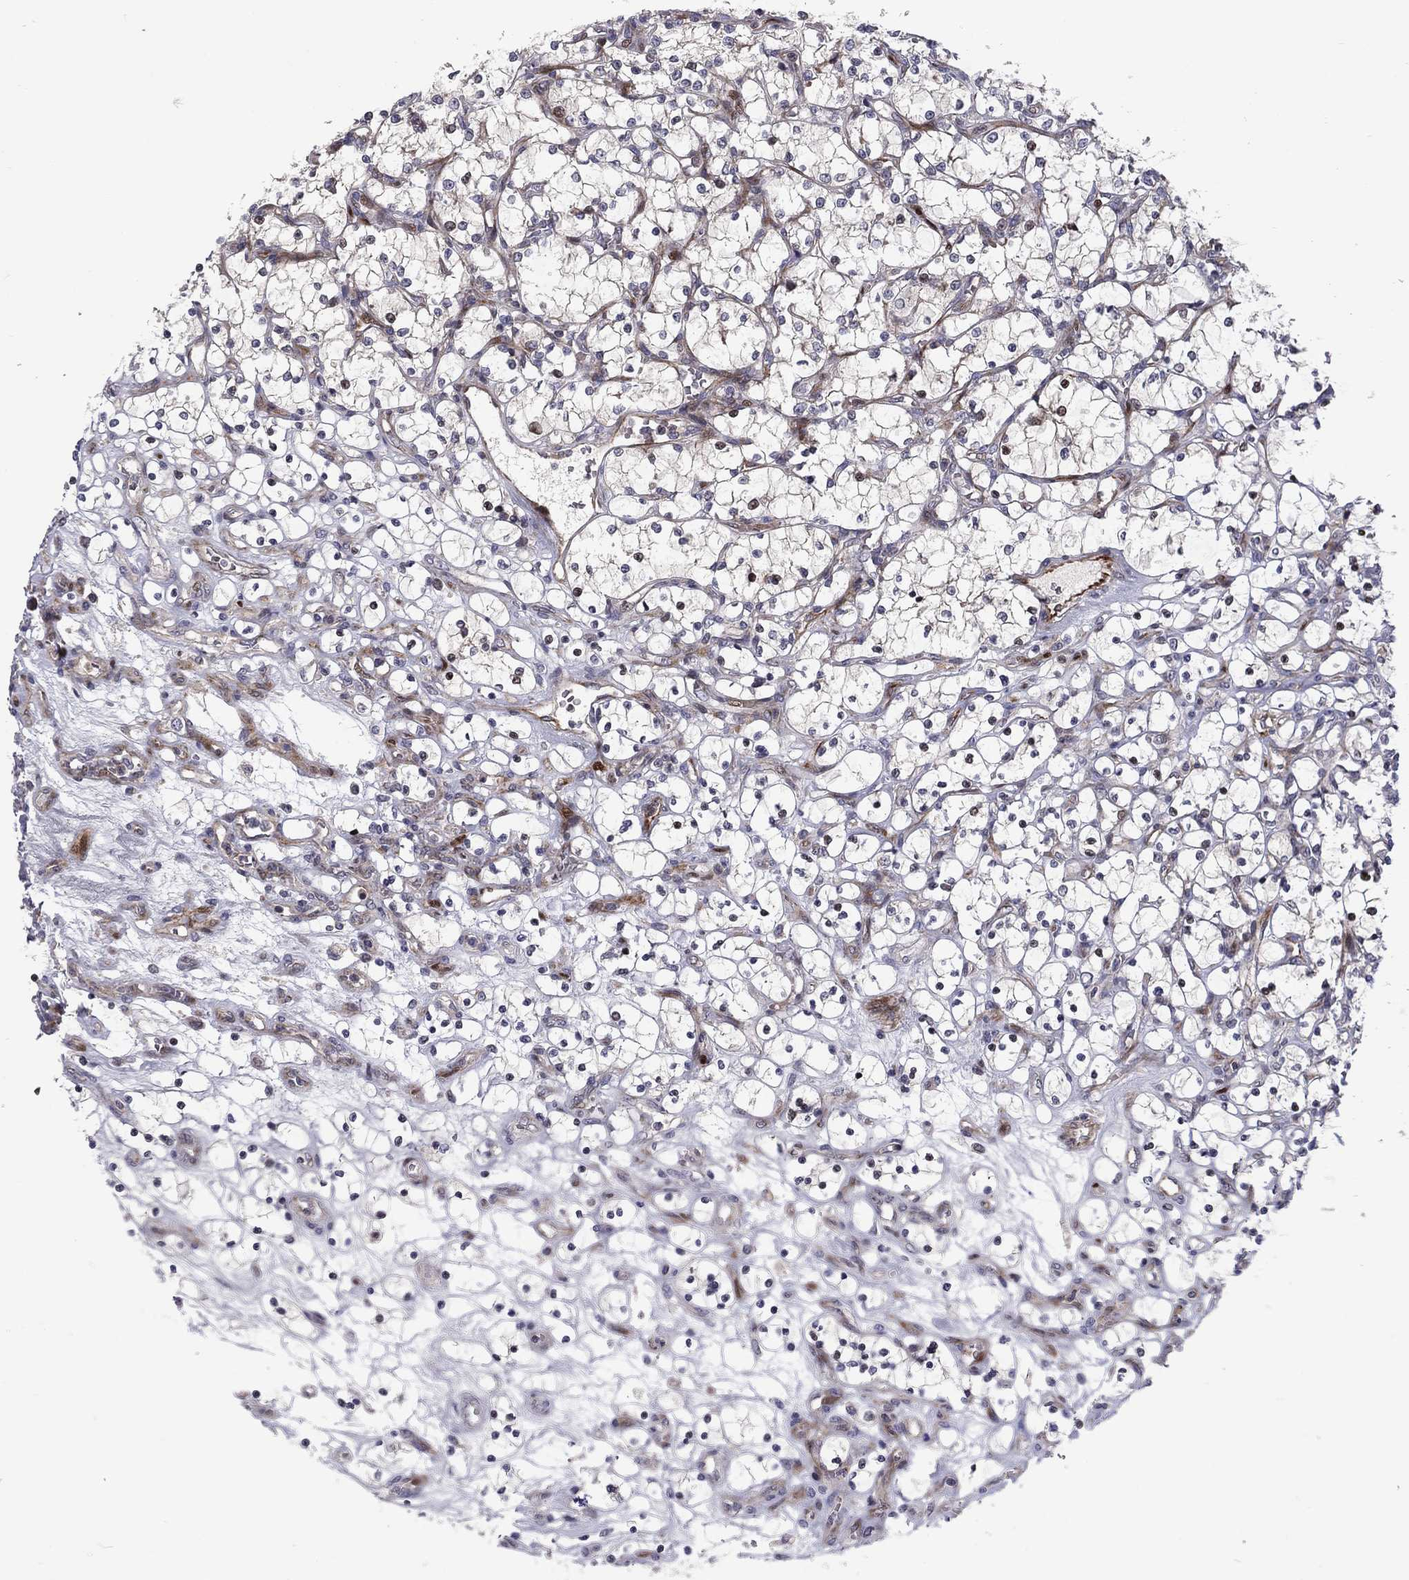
{"staining": {"intensity": "moderate", "quantity": "<25%", "location": "nuclear"}, "tissue": "renal cancer", "cell_type": "Tumor cells", "image_type": "cancer", "snomed": [{"axis": "morphology", "description": "Adenocarcinoma, NOS"}, {"axis": "topography", "description": "Kidney"}], "caption": "Immunohistochemistry staining of renal adenocarcinoma, which displays low levels of moderate nuclear expression in about <25% of tumor cells indicating moderate nuclear protein positivity. The staining was performed using DAB (3,3'-diaminobenzidine) (brown) for protein detection and nuclei were counterstained in hematoxylin (blue).", "gene": "MIOS", "patient": {"sex": "female", "age": 69}}